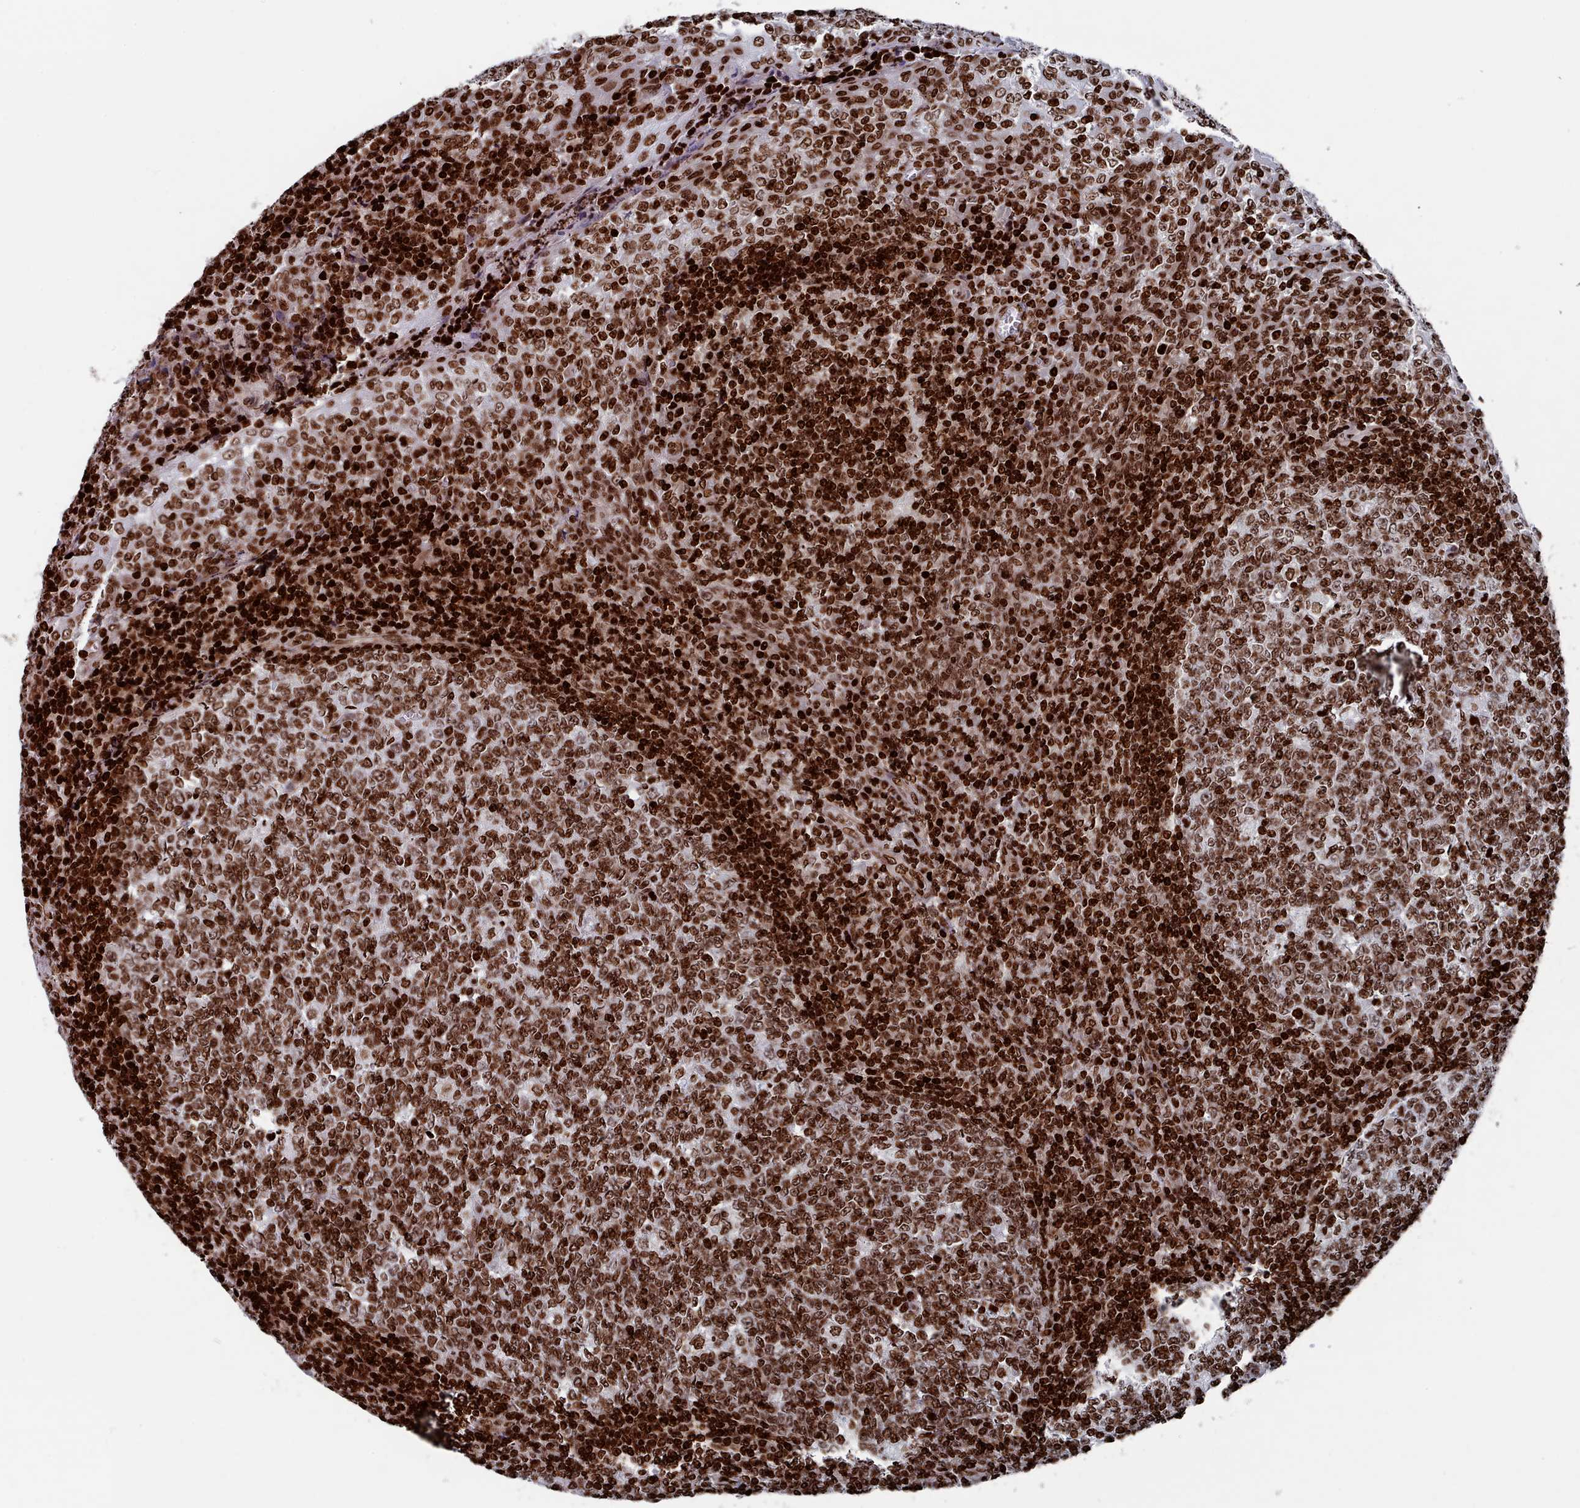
{"staining": {"intensity": "strong", "quantity": ">75%", "location": "nuclear"}, "tissue": "tonsil", "cell_type": "Germinal center cells", "image_type": "normal", "snomed": [{"axis": "morphology", "description": "Normal tissue, NOS"}, {"axis": "topography", "description": "Tonsil"}], "caption": "Human tonsil stained for a protein (brown) exhibits strong nuclear positive expression in about >75% of germinal center cells.", "gene": "PCDHB11", "patient": {"sex": "female", "age": 19}}